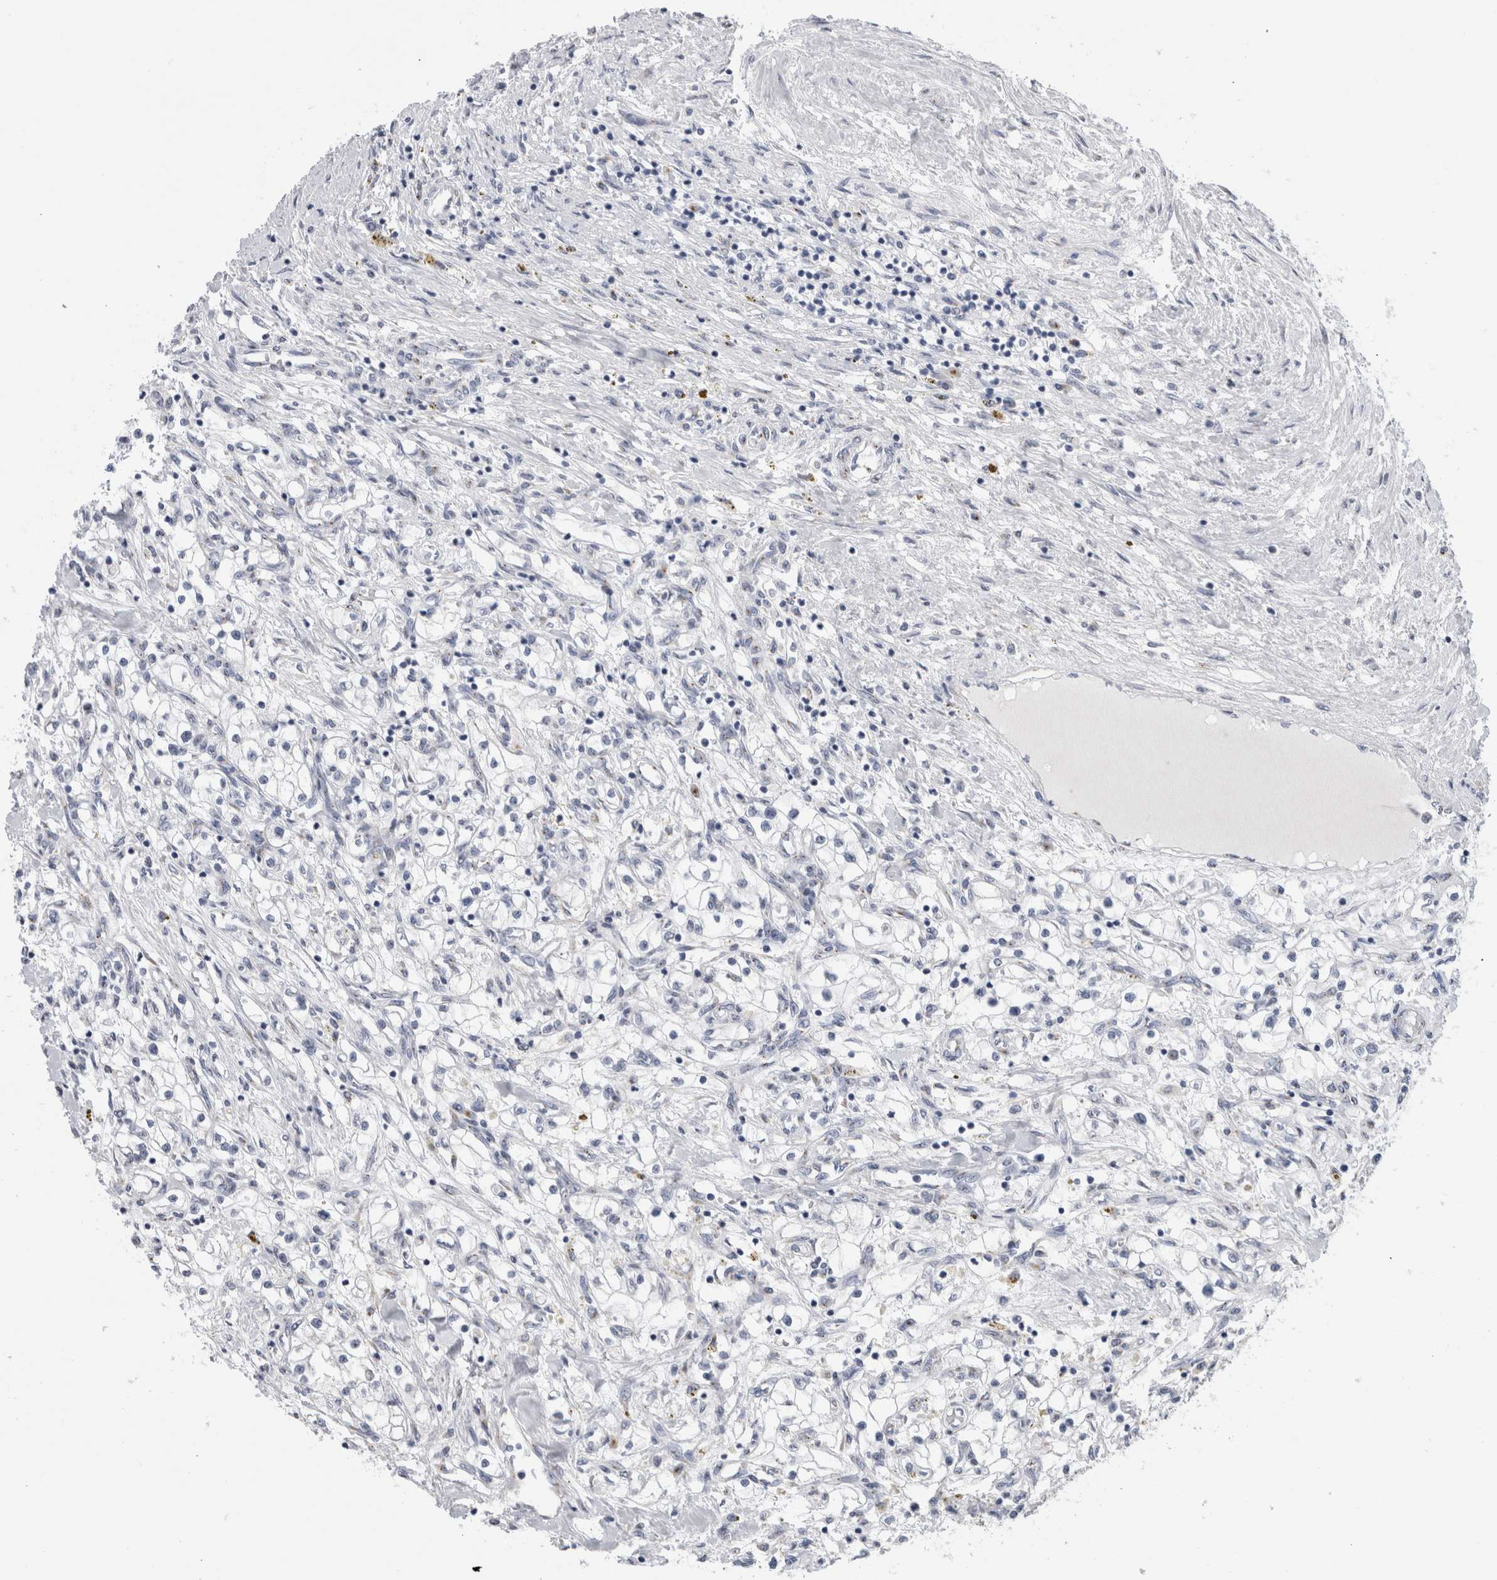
{"staining": {"intensity": "negative", "quantity": "none", "location": "none"}, "tissue": "renal cancer", "cell_type": "Tumor cells", "image_type": "cancer", "snomed": [{"axis": "morphology", "description": "Adenocarcinoma, NOS"}, {"axis": "topography", "description": "Kidney"}], "caption": "This is an immunohistochemistry (IHC) histopathology image of renal adenocarcinoma. There is no staining in tumor cells.", "gene": "AKAP9", "patient": {"sex": "male", "age": 68}}